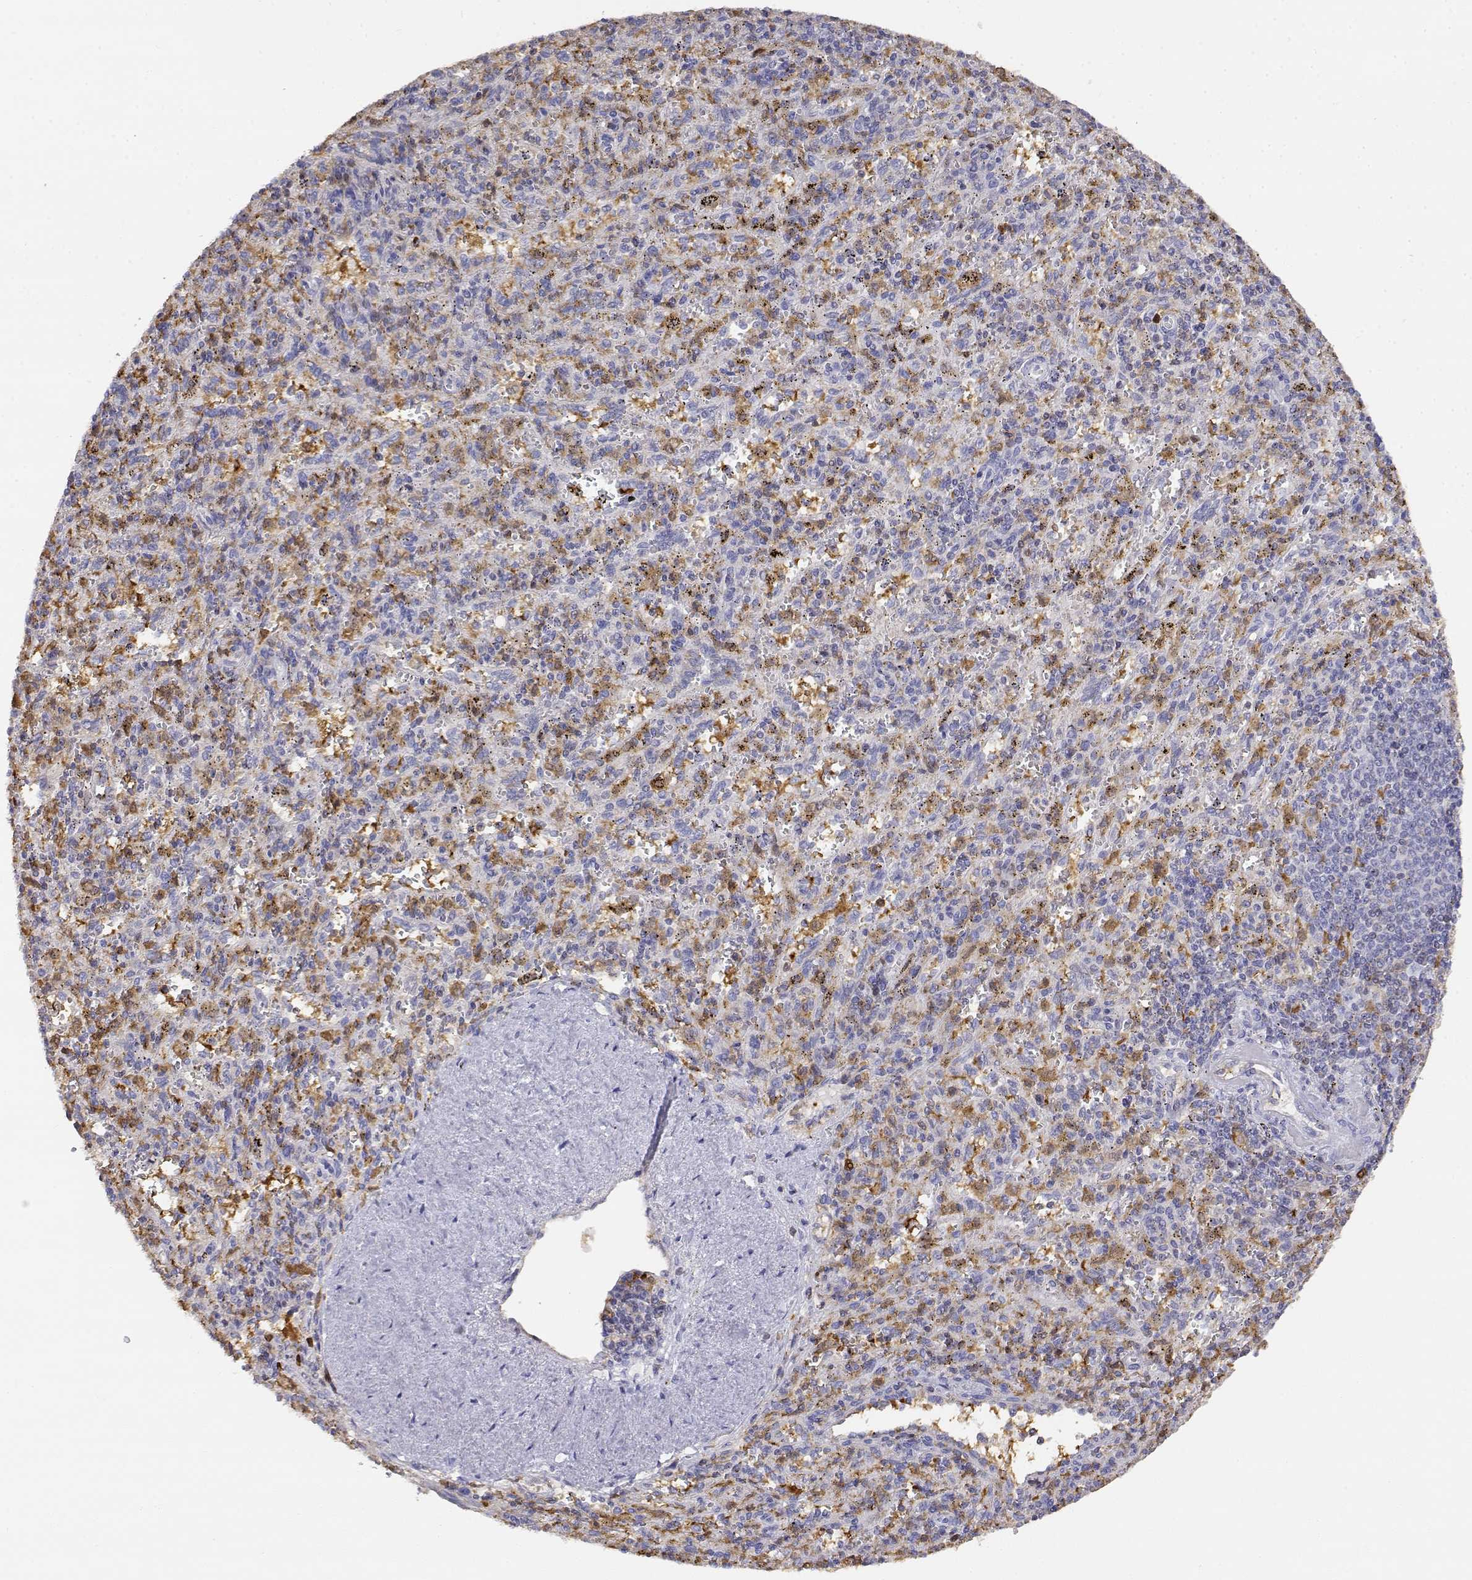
{"staining": {"intensity": "weak", "quantity": "<25%", "location": "cytoplasmic/membranous"}, "tissue": "spleen", "cell_type": "Cells in red pulp", "image_type": "normal", "snomed": [{"axis": "morphology", "description": "Normal tissue, NOS"}, {"axis": "topography", "description": "Spleen"}], "caption": "This is a photomicrograph of immunohistochemistry staining of unremarkable spleen, which shows no expression in cells in red pulp. (DAB immunohistochemistry with hematoxylin counter stain).", "gene": "ADA", "patient": {"sex": "male", "age": 57}}